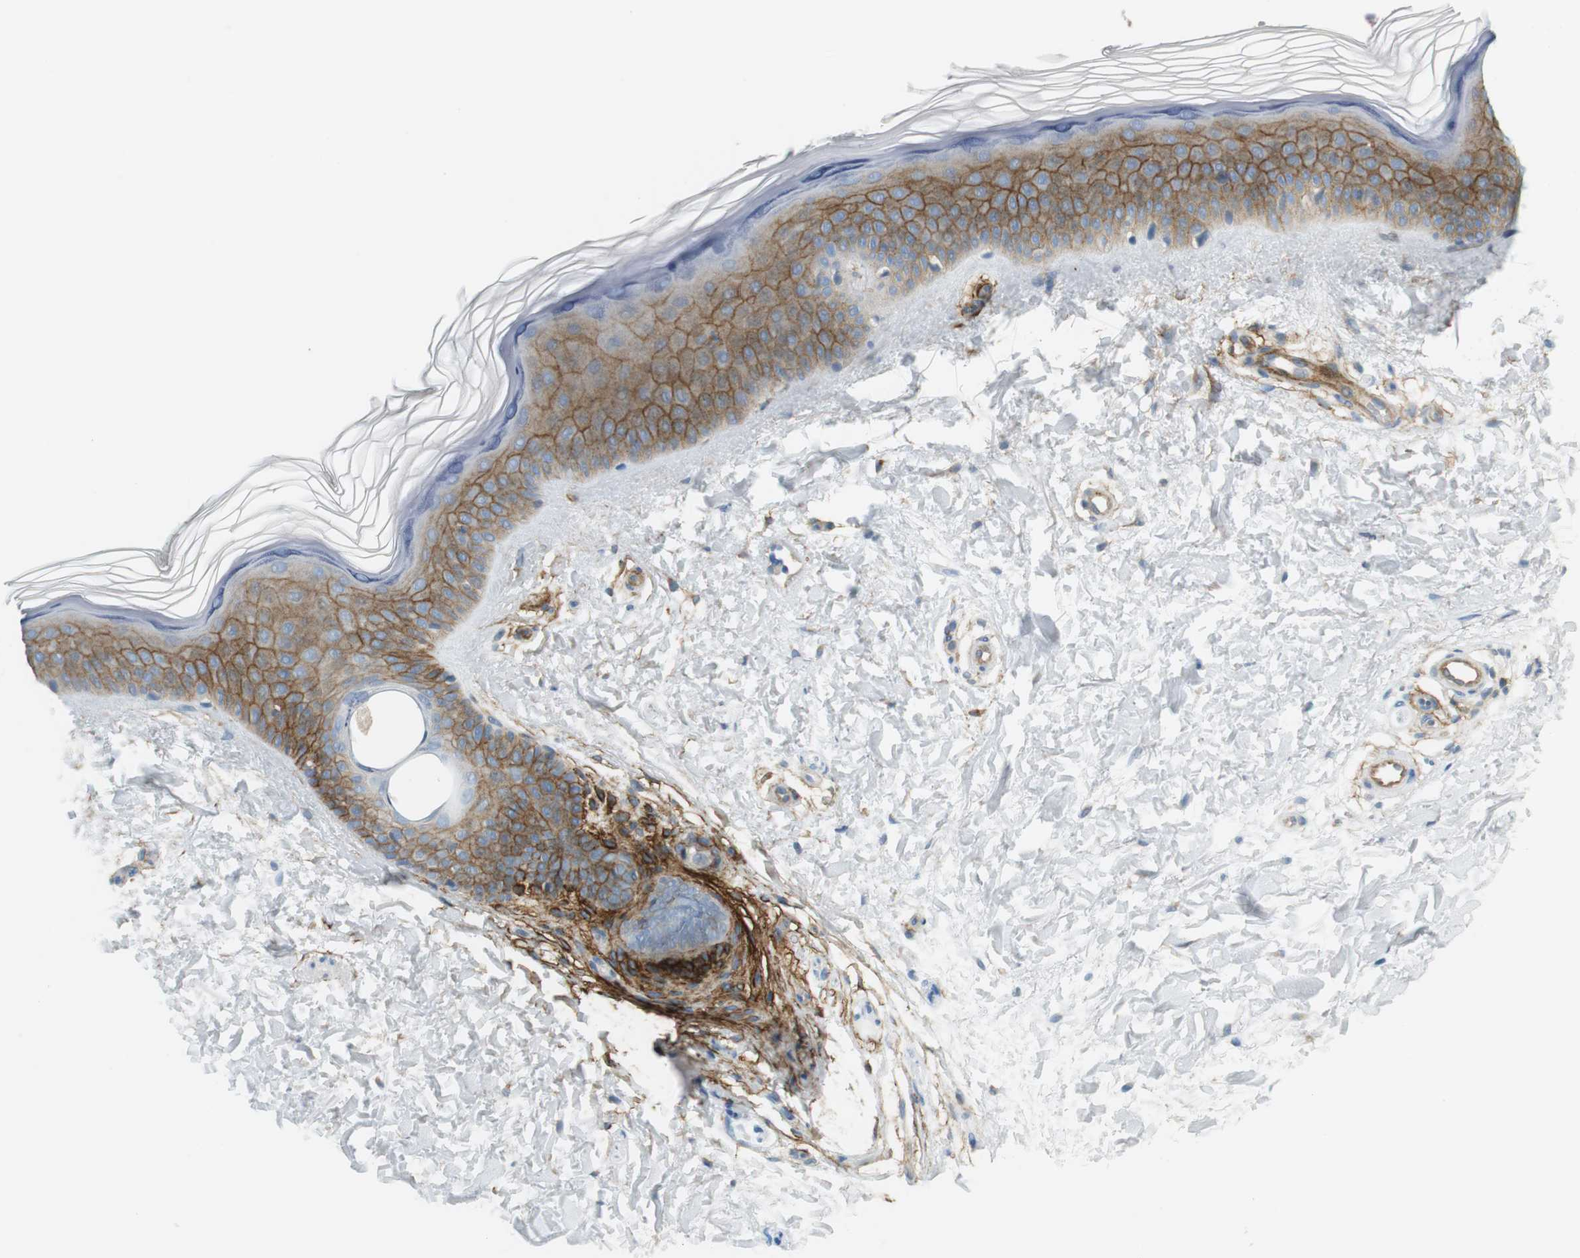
{"staining": {"intensity": "weak", "quantity": ">75%", "location": "cytoplasmic/membranous"}, "tissue": "skin", "cell_type": "Fibroblasts", "image_type": "normal", "snomed": [{"axis": "morphology", "description": "Normal tissue, NOS"}, {"axis": "topography", "description": "Skin"}], "caption": "Immunohistochemical staining of normal human skin exhibits >75% levels of weak cytoplasmic/membranous protein positivity in about >75% of fibroblasts.", "gene": "F2R", "patient": {"sex": "female", "age": 19}}